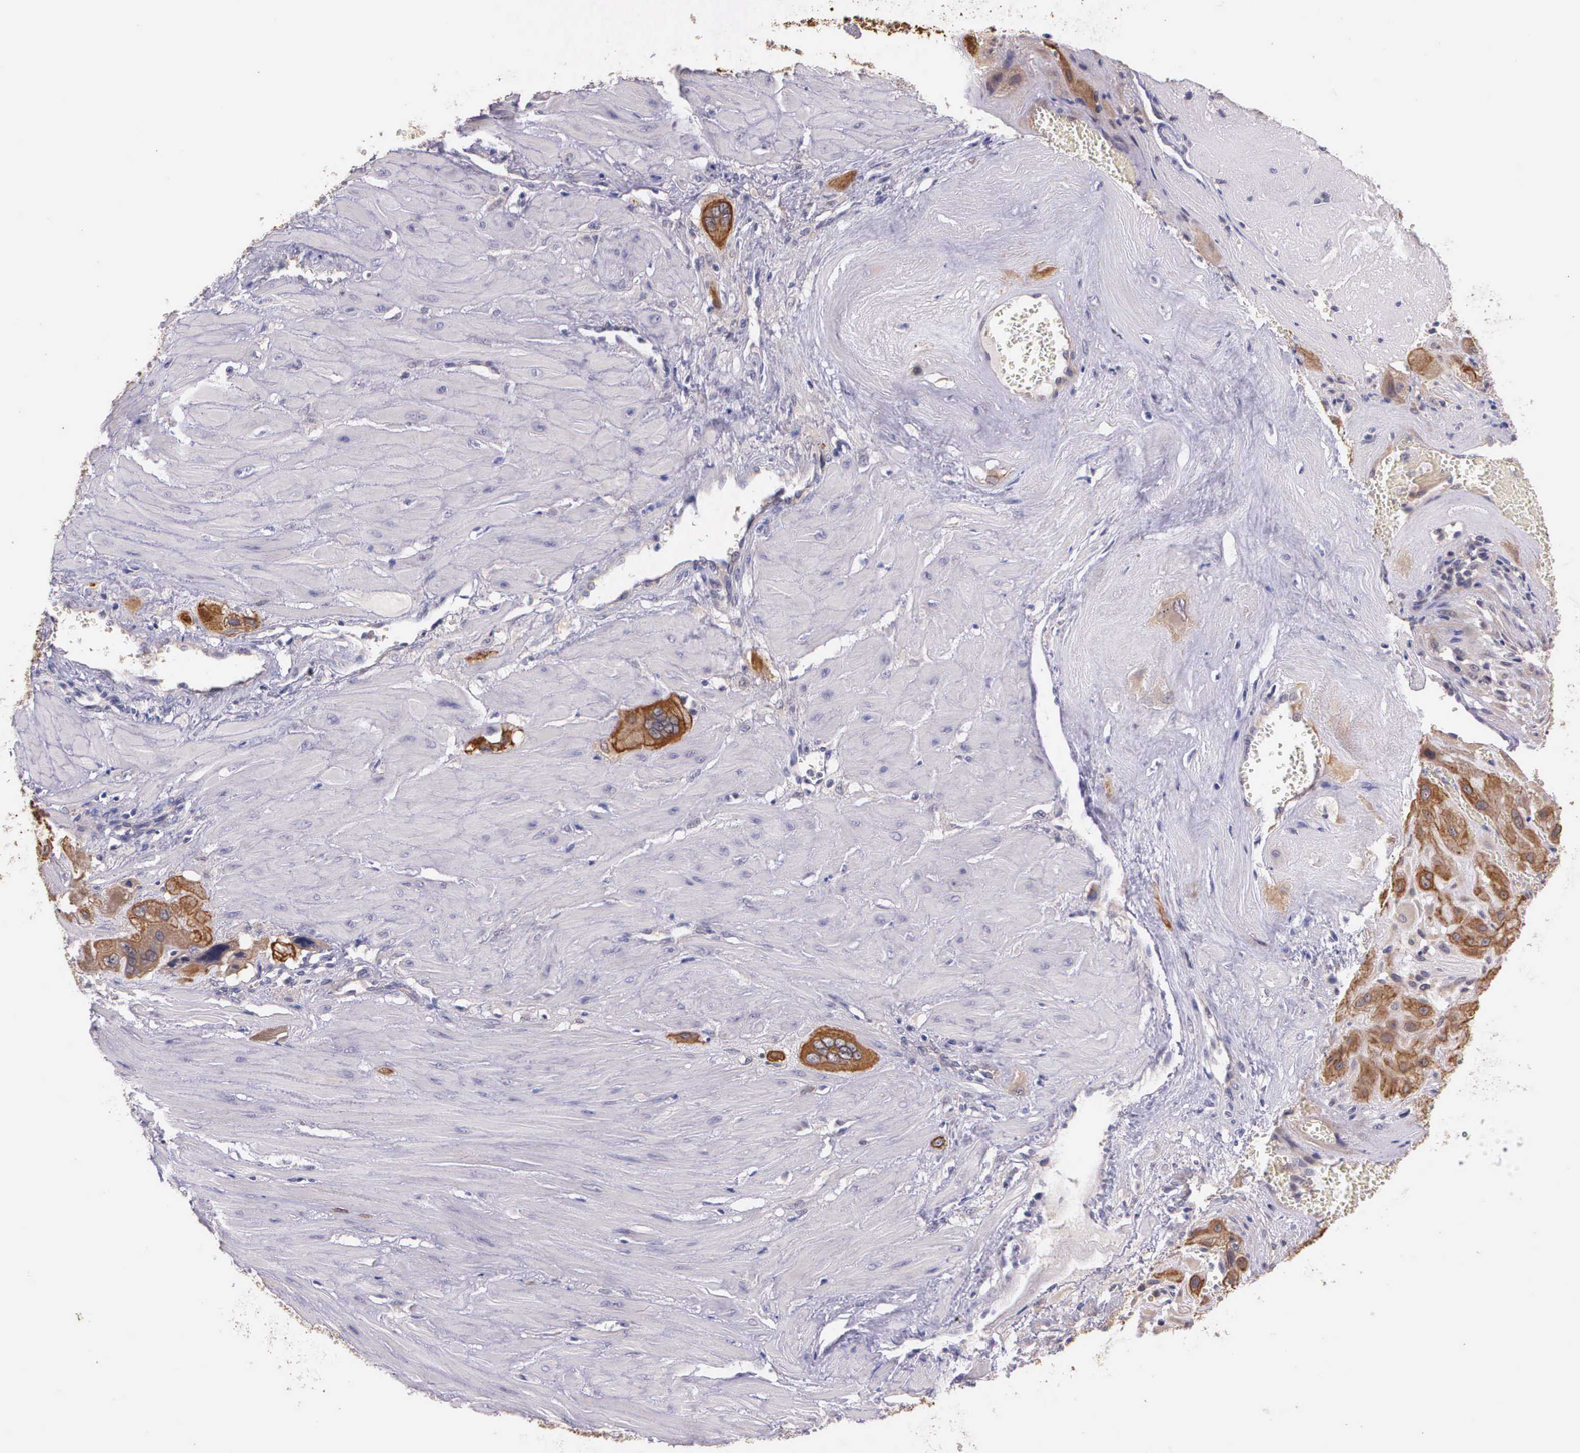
{"staining": {"intensity": "moderate", "quantity": ">75%", "location": "cytoplasmic/membranous"}, "tissue": "cervical cancer", "cell_type": "Tumor cells", "image_type": "cancer", "snomed": [{"axis": "morphology", "description": "Squamous cell carcinoma, NOS"}, {"axis": "topography", "description": "Cervix"}], "caption": "About >75% of tumor cells in cervical cancer show moderate cytoplasmic/membranous protein staining as visualized by brown immunohistochemical staining.", "gene": "IGBP1", "patient": {"sex": "female", "age": 34}}